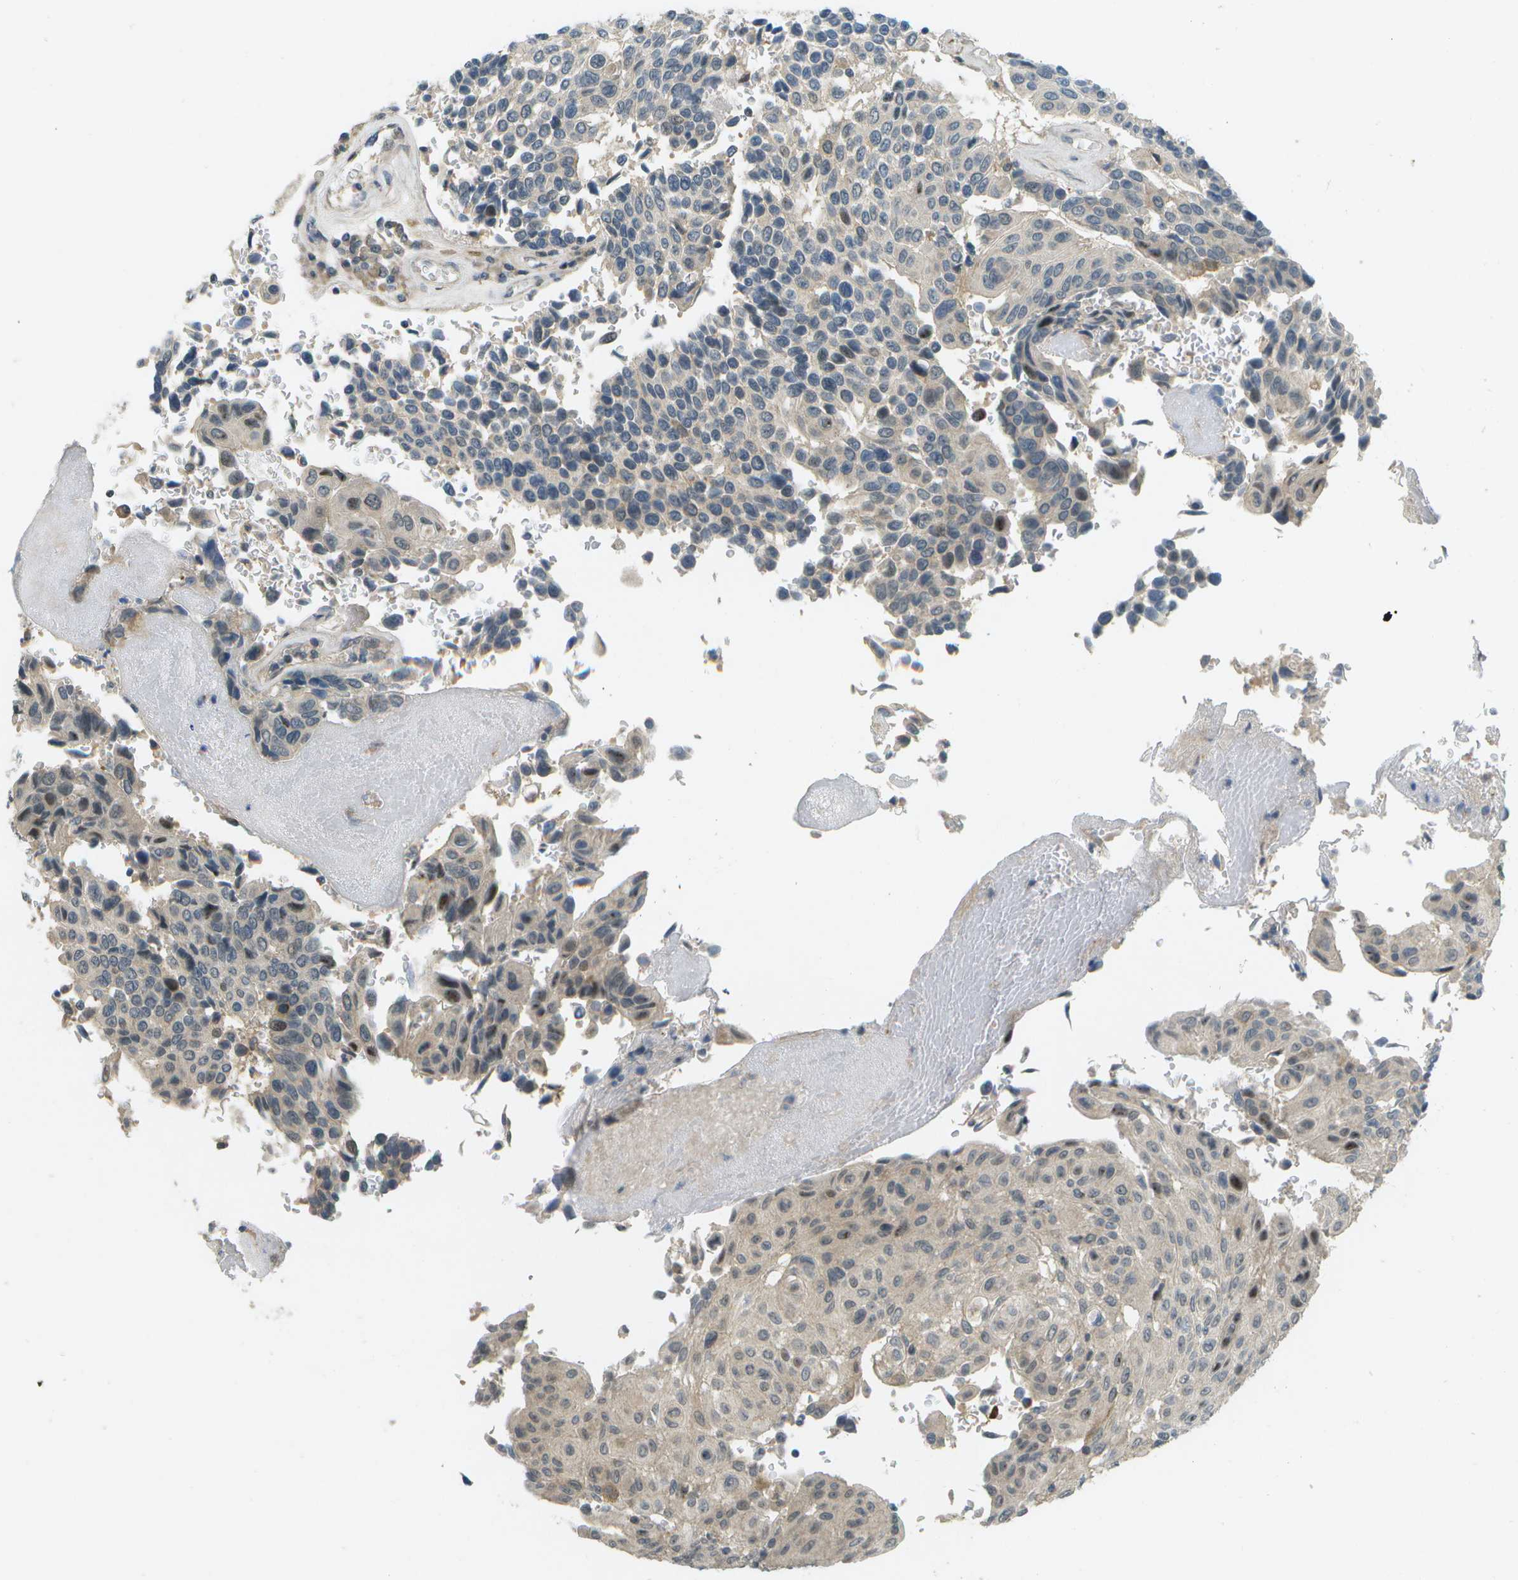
{"staining": {"intensity": "weak", "quantity": "25%-75%", "location": "cytoplasmic/membranous"}, "tissue": "urothelial cancer", "cell_type": "Tumor cells", "image_type": "cancer", "snomed": [{"axis": "morphology", "description": "Urothelial carcinoma, High grade"}, {"axis": "topography", "description": "Urinary bladder"}], "caption": "Immunohistochemistry (IHC) staining of urothelial cancer, which exhibits low levels of weak cytoplasmic/membranous staining in approximately 25%-75% of tumor cells indicating weak cytoplasmic/membranous protein positivity. The staining was performed using DAB (3,3'-diaminobenzidine) (brown) for protein detection and nuclei were counterstained in hematoxylin (blue).", "gene": "WNK2", "patient": {"sex": "male", "age": 66}}